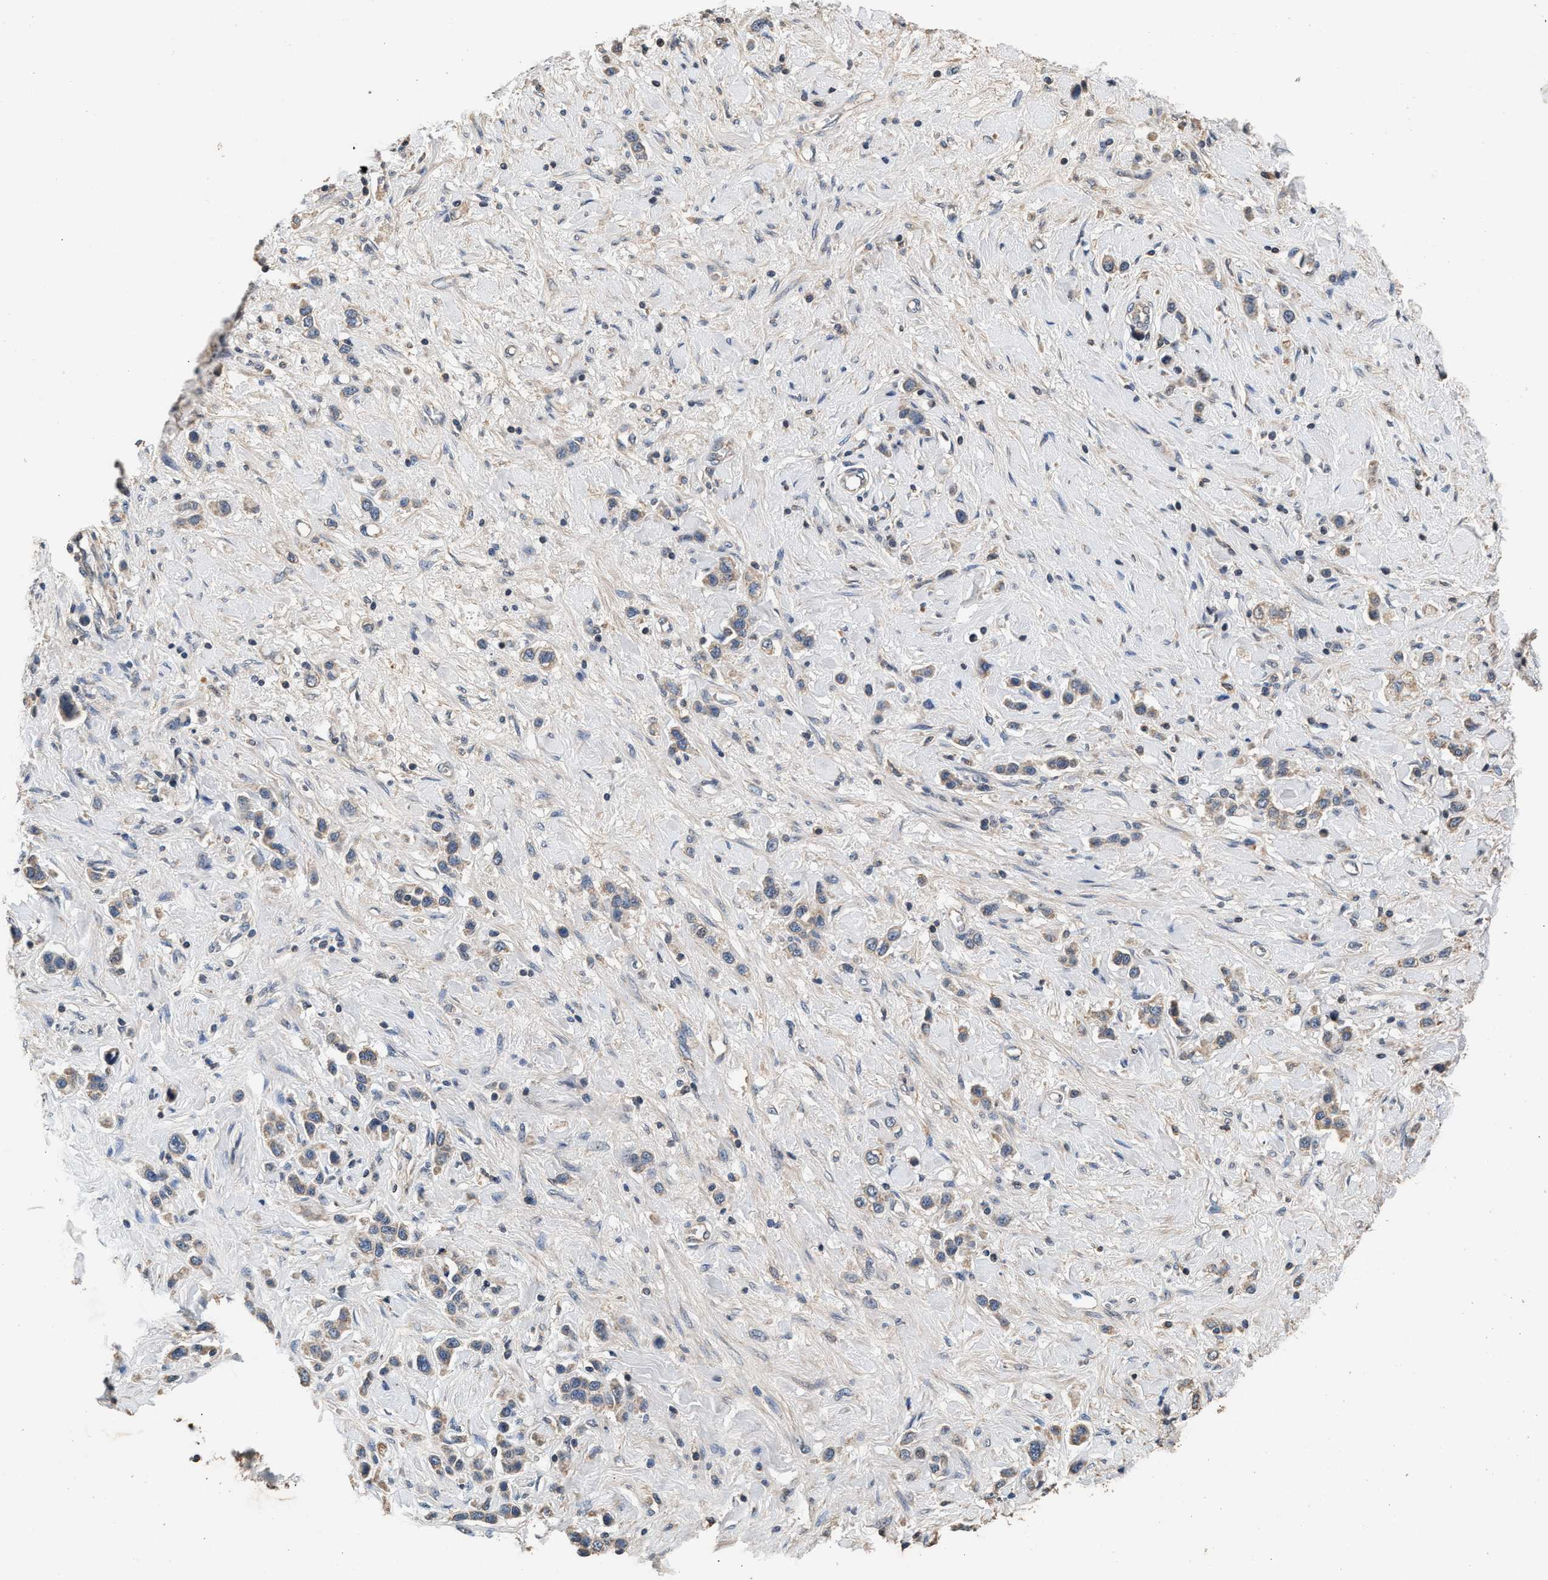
{"staining": {"intensity": "weak", "quantity": "<25%", "location": "cytoplasmic/membranous"}, "tissue": "stomach cancer", "cell_type": "Tumor cells", "image_type": "cancer", "snomed": [{"axis": "morphology", "description": "Adenocarcinoma, NOS"}, {"axis": "topography", "description": "Stomach"}], "caption": "This is a image of IHC staining of stomach cancer, which shows no staining in tumor cells.", "gene": "PTGR3", "patient": {"sex": "female", "age": 65}}